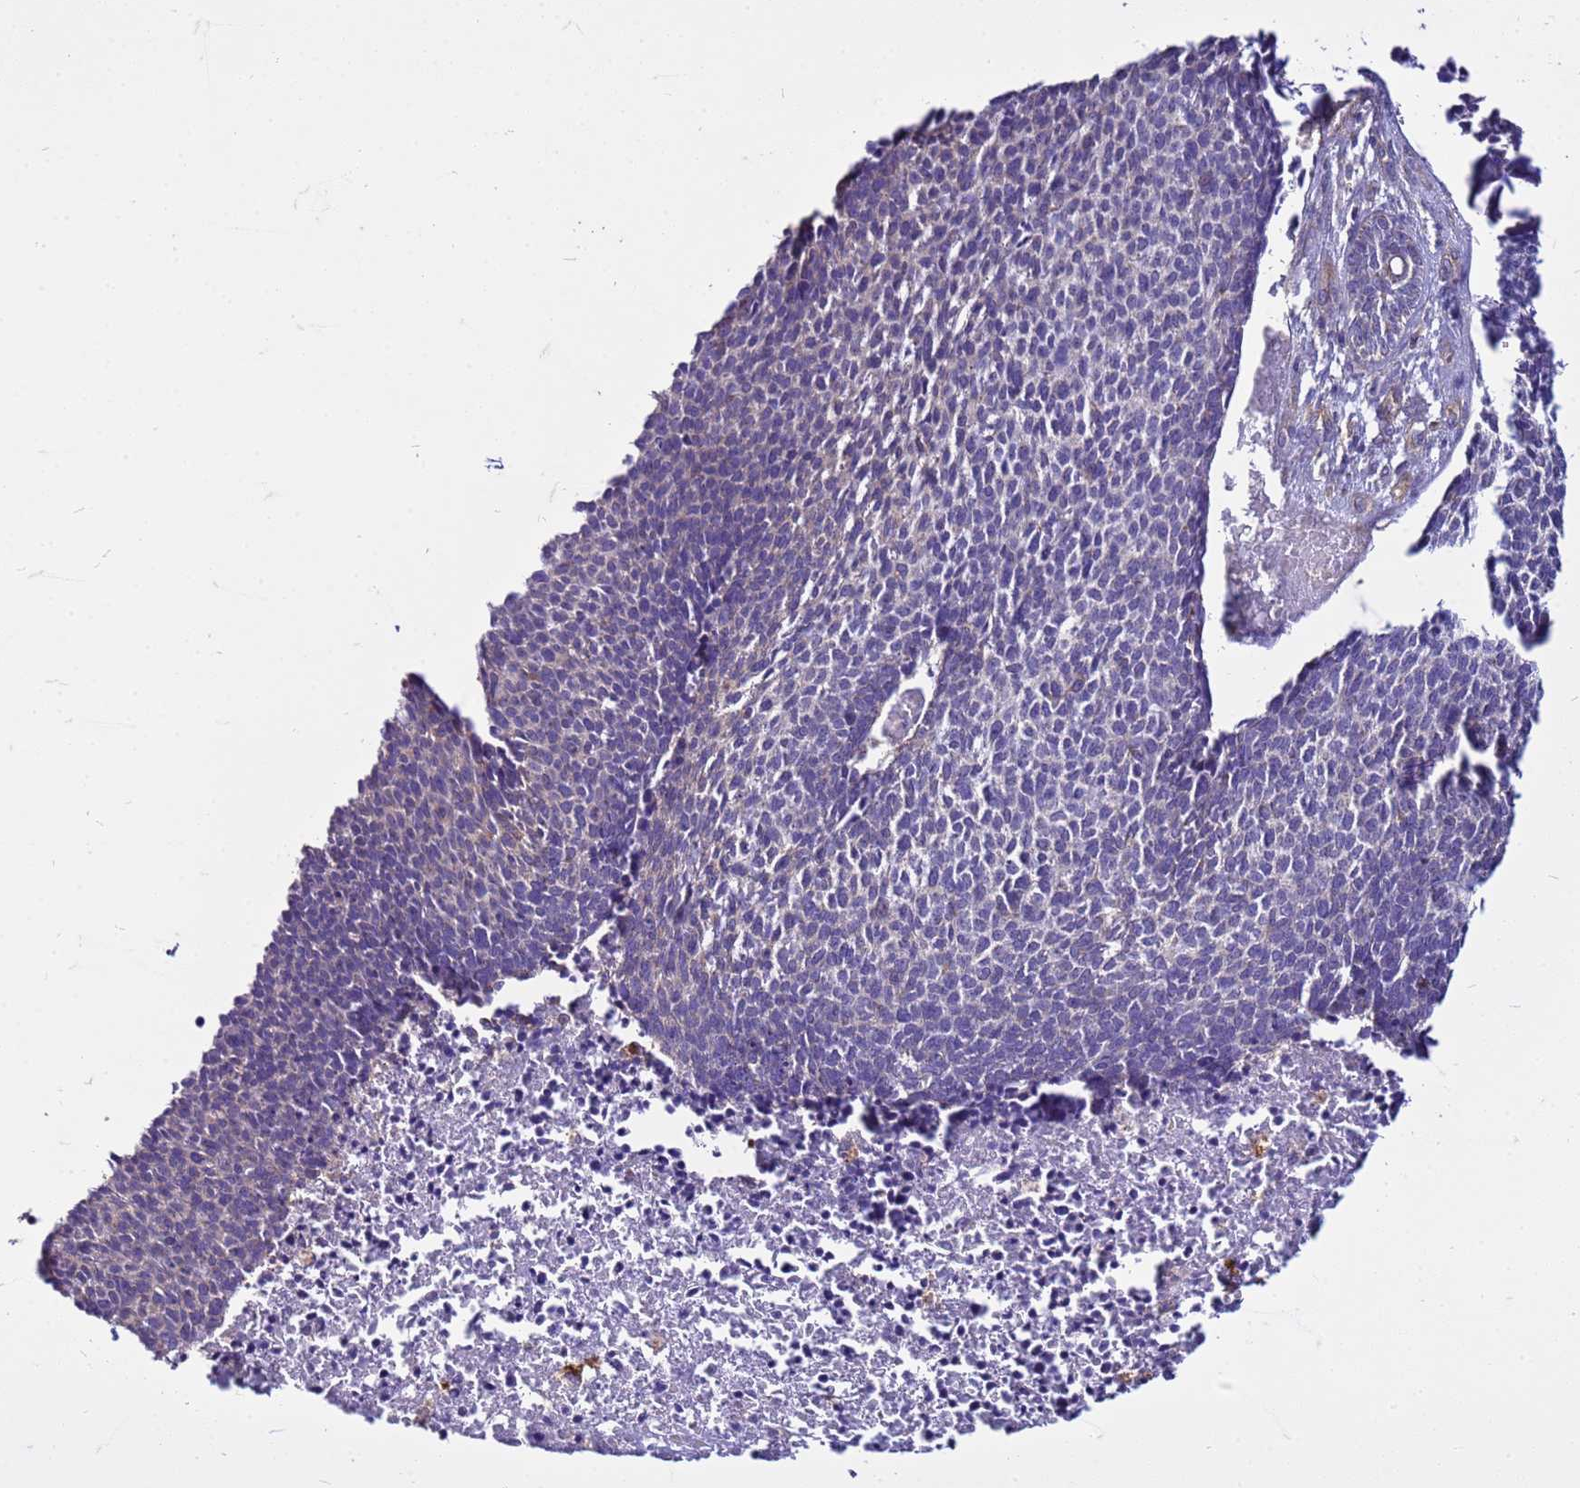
{"staining": {"intensity": "negative", "quantity": "none", "location": "none"}, "tissue": "skin cancer", "cell_type": "Tumor cells", "image_type": "cancer", "snomed": [{"axis": "morphology", "description": "Basal cell carcinoma"}, {"axis": "topography", "description": "Skin"}], "caption": "Basal cell carcinoma (skin) was stained to show a protein in brown. There is no significant expression in tumor cells.", "gene": "PKD1", "patient": {"sex": "female", "age": 84}}